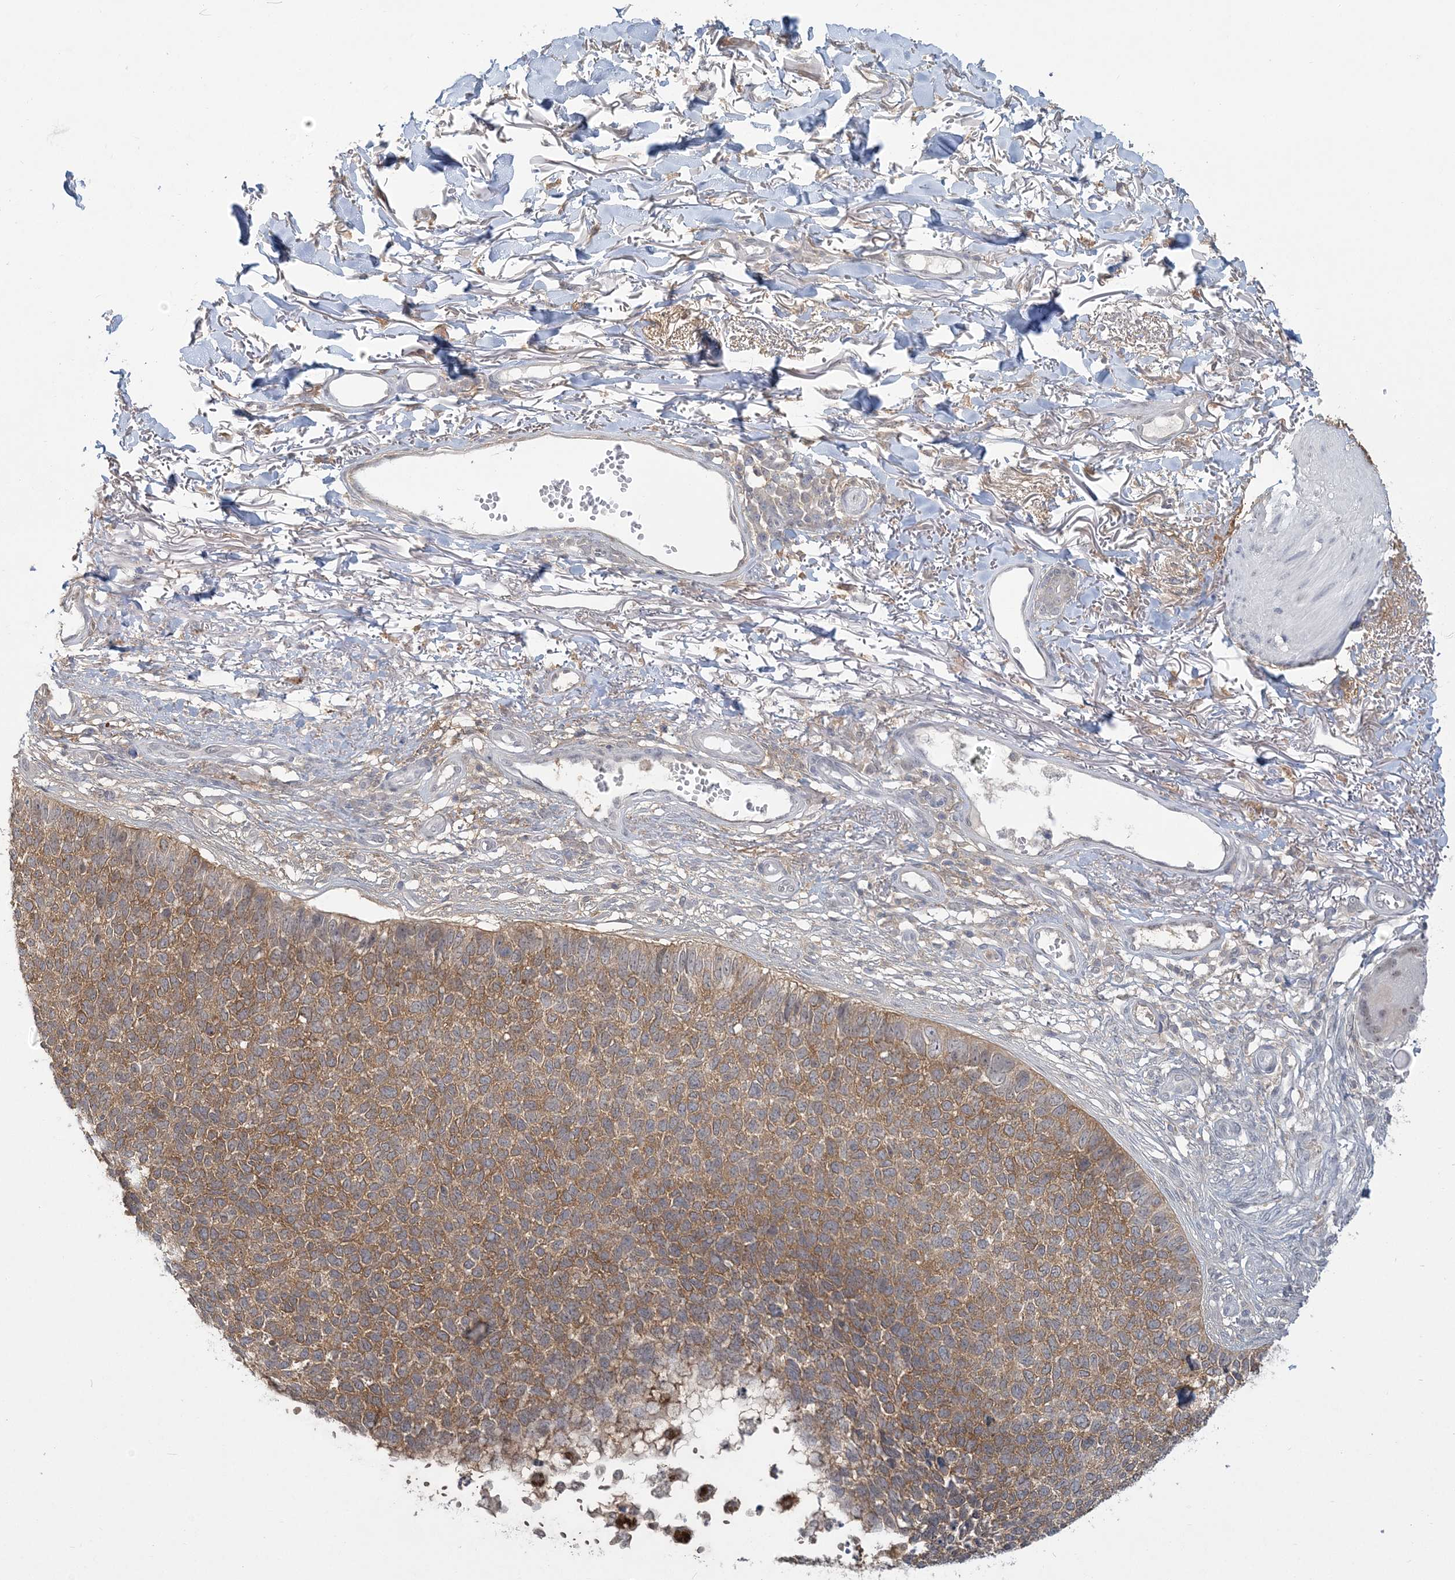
{"staining": {"intensity": "moderate", "quantity": ">75%", "location": "cytoplasmic/membranous"}, "tissue": "skin cancer", "cell_type": "Tumor cells", "image_type": "cancer", "snomed": [{"axis": "morphology", "description": "Basal cell carcinoma"}, {"axis": "topography", "description": "Skin"}], "caption": "Moderate cytoplasmic/membranous expression for a protein is present in about >75% of tumor cells of skin cancer using IHC.", "gene": "ANKS1A", "patient": {"sex": "female", "age": 84}}